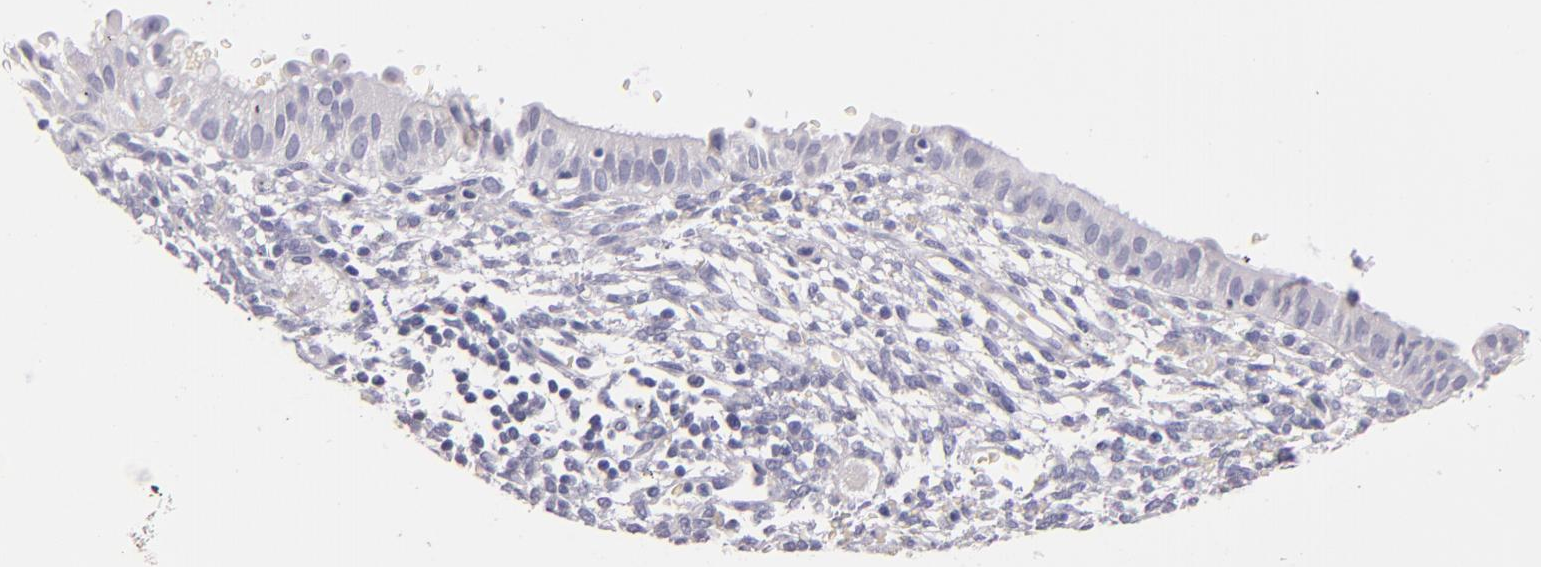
{"staining": {"intensity": "negative", "quantity": "none", "location": "none"}, "tissue": "endometrium", "cell_type": "Cells in endometrial stroma", "image_type": "normal", "snomed": [{"axis": "morphology", "description": "Normal tissue, NOS"}, {"axis": "topography", "description": "Endometrium"}], "caption": "An immunohistochemistry histopathology image of unremarkable endometrium is shown. There is no staining in cells in endometrial stroma of endometrium. The staining is performed using DAB brown chromogen with nuclei counter-stained in using hematoxylin.", "gene": "FABP1", "patient": {"sex": "female", "age": 61}}